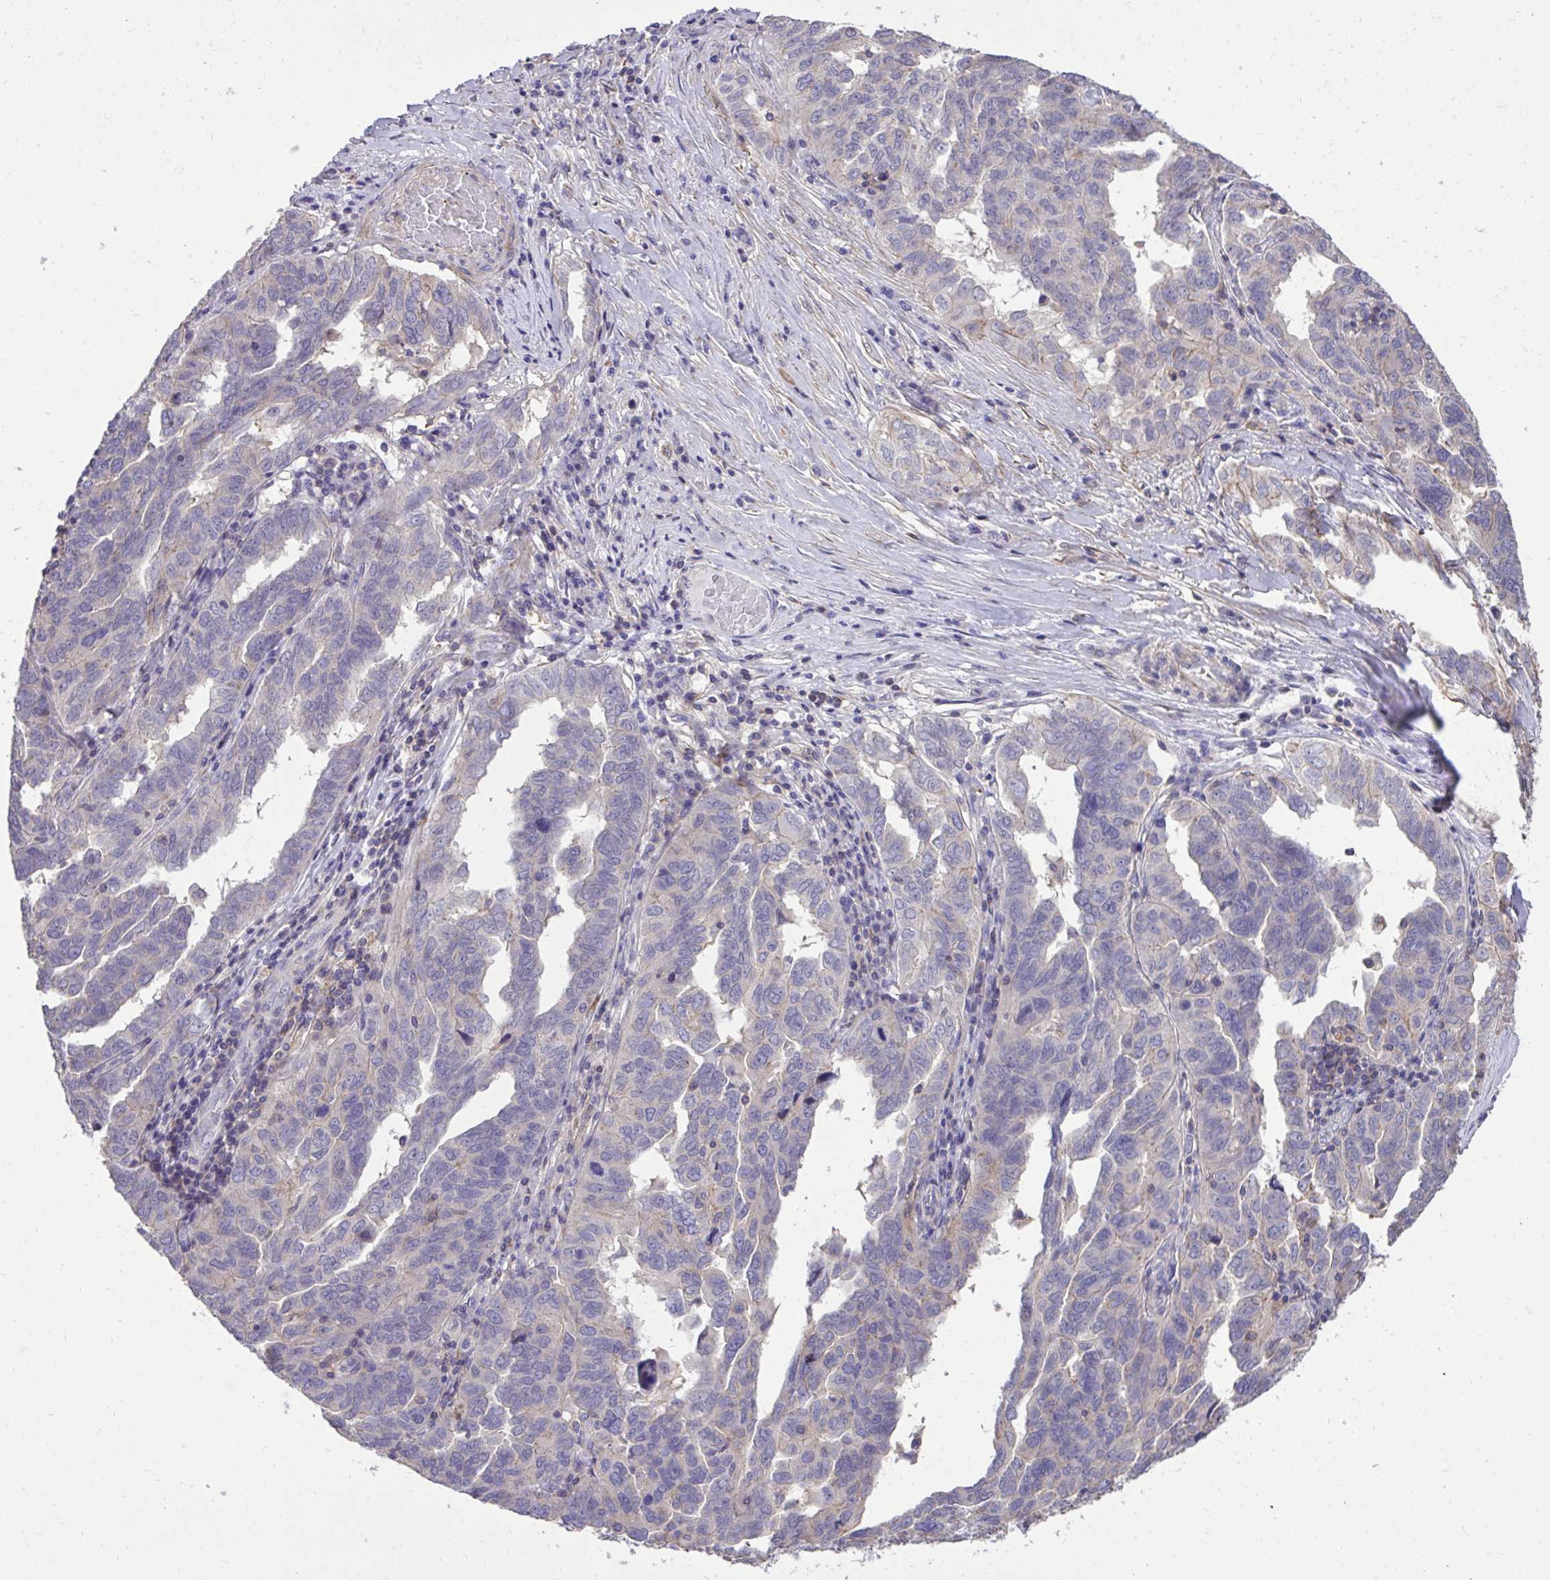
{"staining": {"intensity": "negative", "quantity": "none", "location": "none"}, "tissue": "ovarian cancer", "cell_type": "Tumor cells", "image_type": "cancer", "snomed": [{"axis": "morphology", "description": "Cystadenocarcinoma, serous, NOS"}, {"axis": "topography", "description": "Ovary"}], "caption": "There is no significant positivity in tumor cells of serous cystadenocarcinoma (ovarian).", "gene": "IGFL2", "patient": {"sex": "female", "age": 64}}